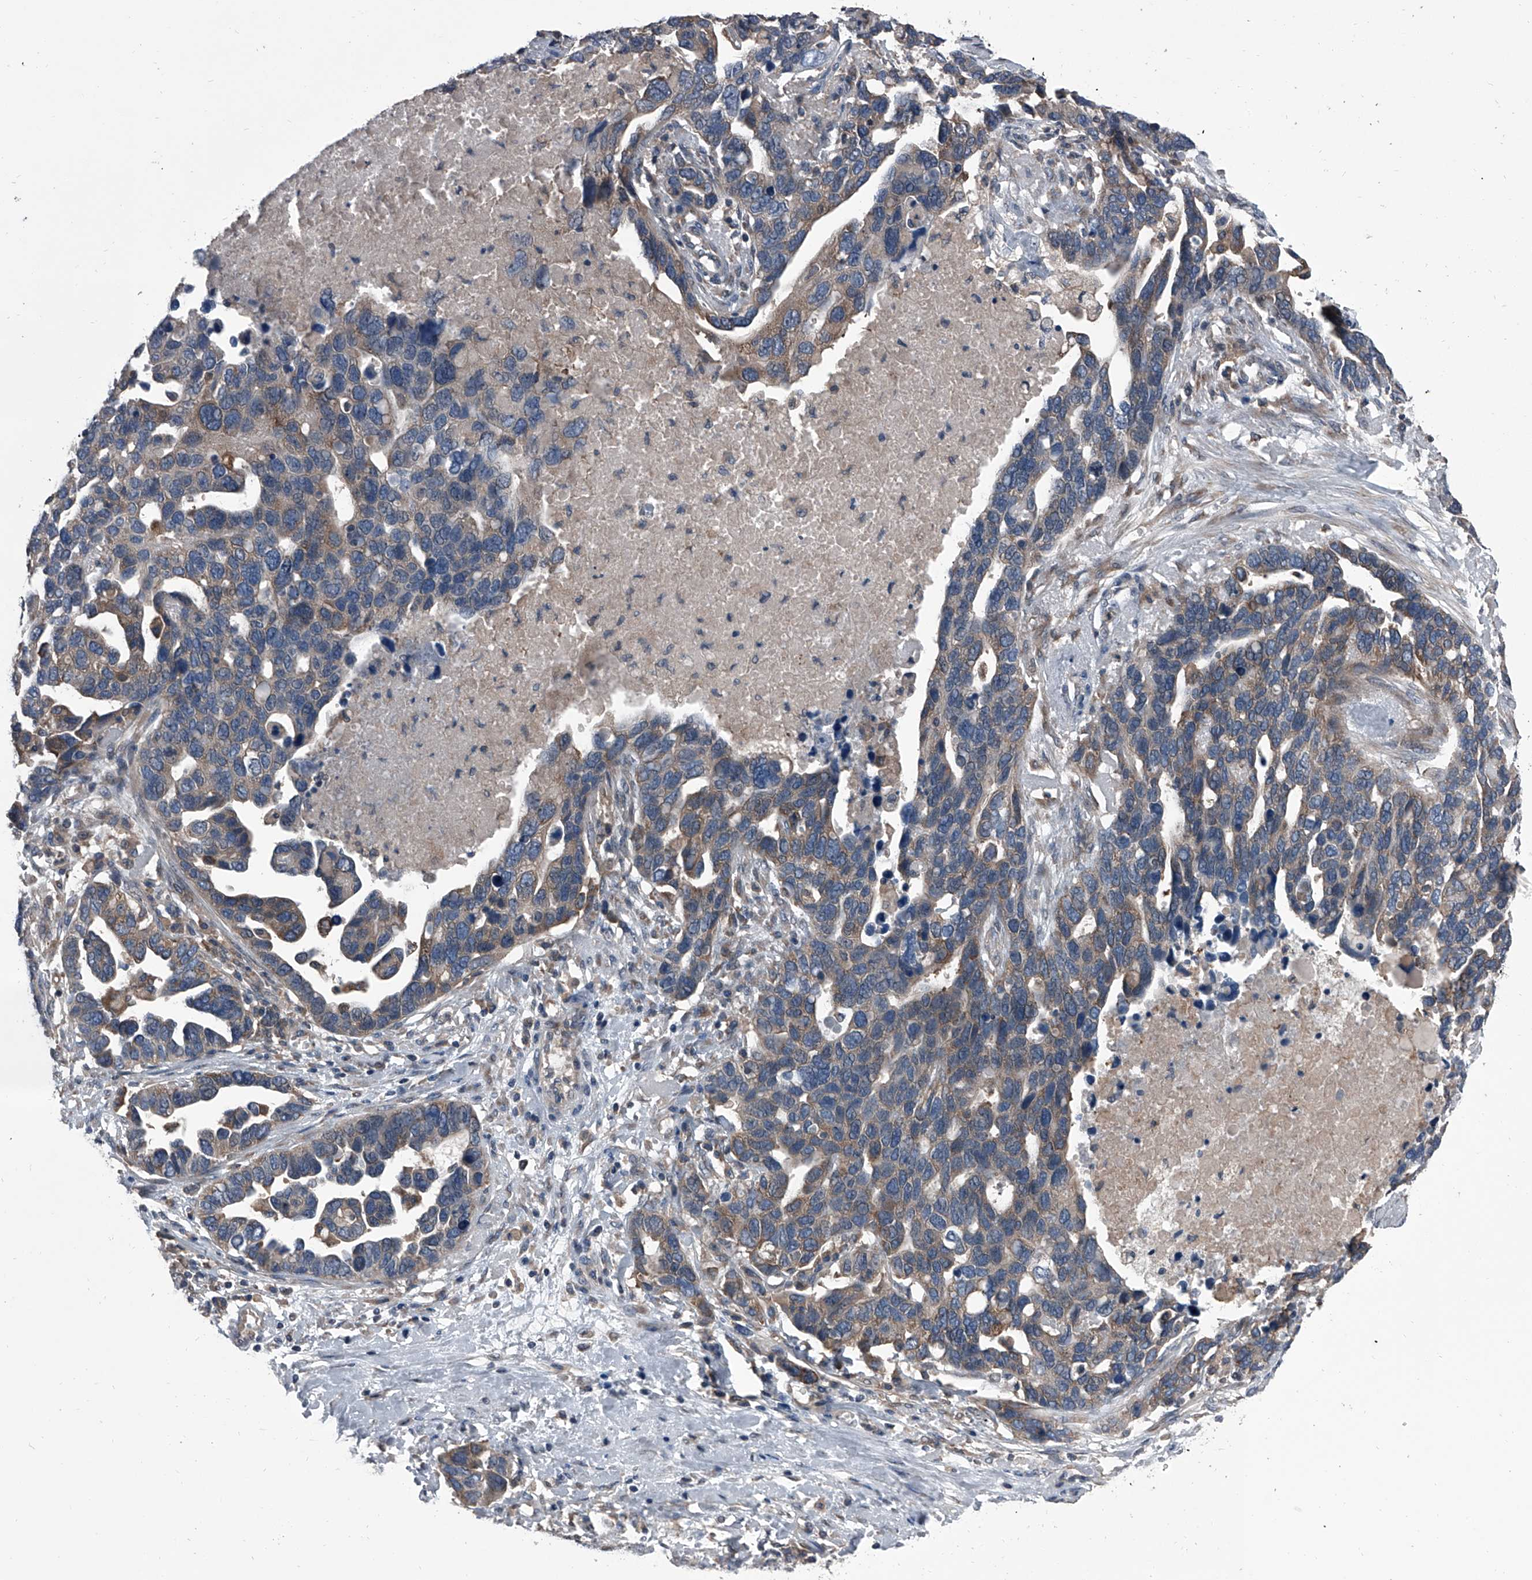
{"staining": {"intensity": "weak", "quantity": ">75%", "location": "cytoplasmic/membranous"}, "tissue": "ovarian cancer", "cell_type": "Tumor cells", "image_type": "cancer", "snomed": [{"axis": "morphology", "description": "Cystadenocarcinoma, serous, NOS"}, {"axis": "topography", "description": "Ovary"}], "caption": "Brown immunohistochemical staining in ovarian cancer (serous cystadenocarcinoma) shows weak cytoplasmic/membranous expression in about >75% of tumor cells.", "gene": "PIP5K1A", "patient": {"sex": "female", "age": 54}}